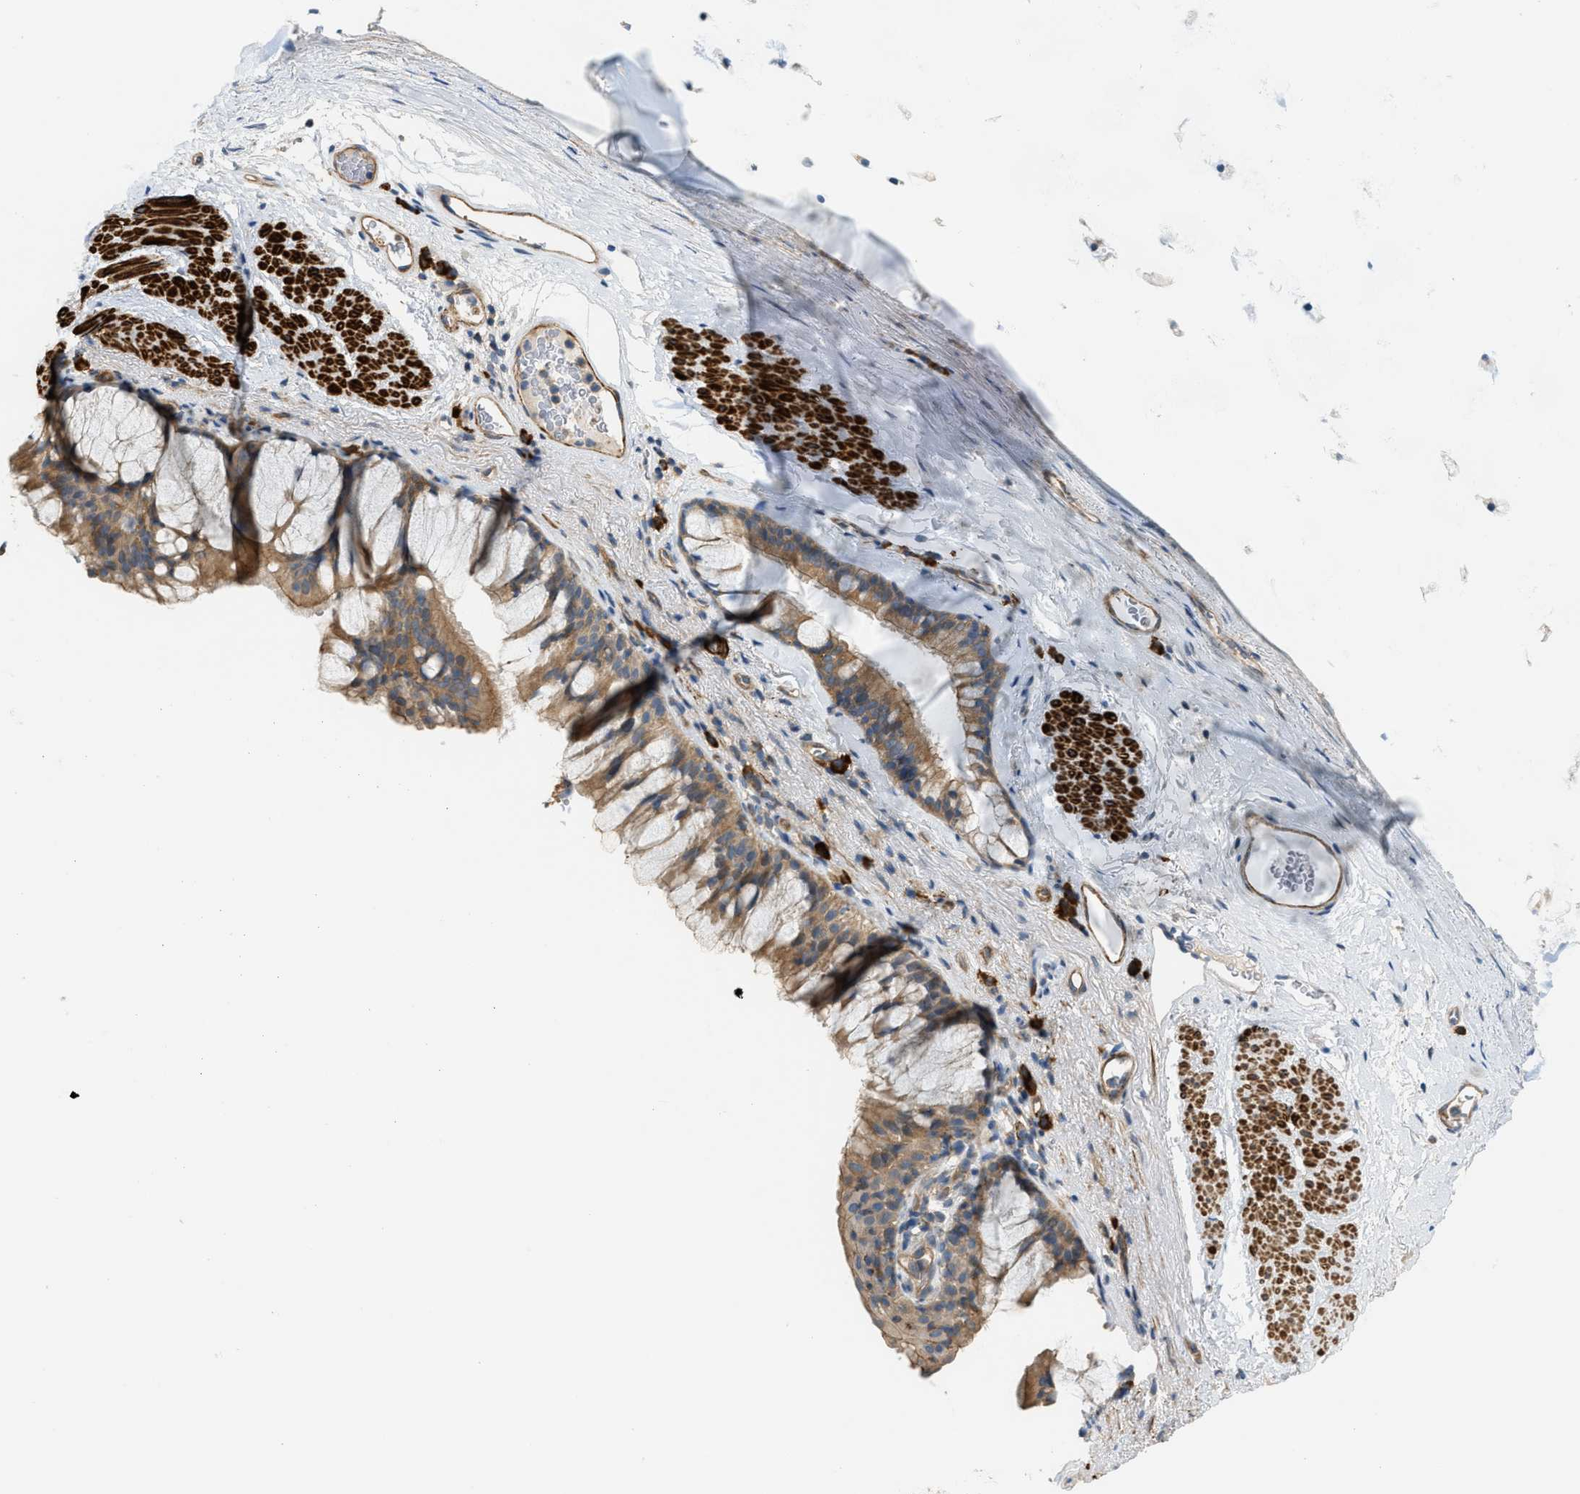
{"staining": {"intensity": "moderate", "quantity": ">75%", "location": "cytoplasmic/membranous"}, "tissue": "bronchus", "cell_type": "Respiratory epithelial cells", "image_type": "normal", "snomed": [{"axis": "morphology", "description": "Normal tissue, NOS"}, {"axis": "topography", "description": "Cartilage tissue"}, {"axis": "topography", "description": "Bronchus"}], "caption": "Protein staining of unremarkable bronchus reveals moderate cytoplasmic/membranous expression in approximately >75% of respiratory epithelial cells. The staining is performed using DAB brown chromogen to label protein expression. The nuclei are counter-stained blue using hematoxylin.", "gene": "BTN3A2", "patient": {"sex": "female", "age": 53}}